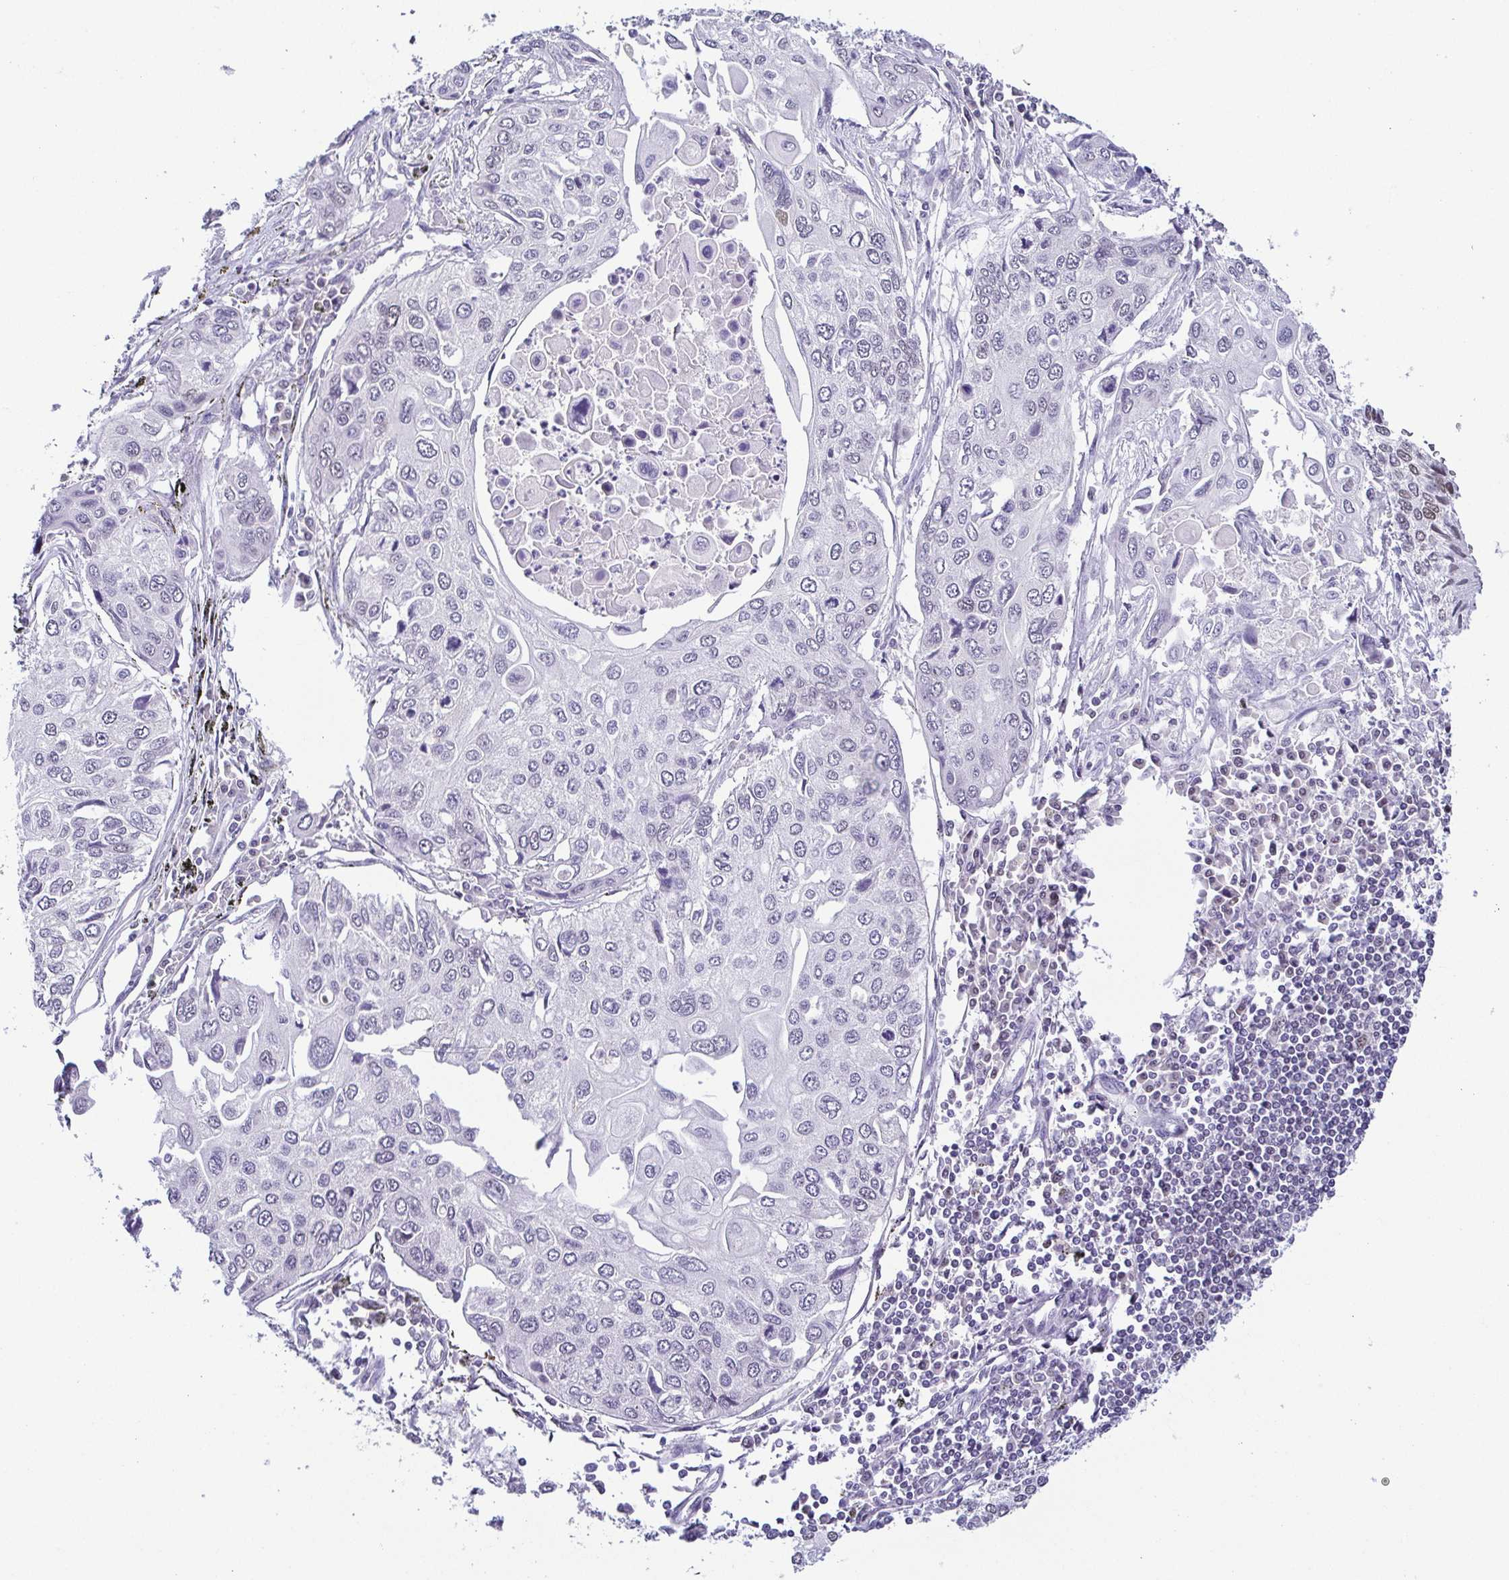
{"staining": {"intensity": "negative", "quantity": "none", "location": "none"}, "tissue": "lung cancer", "cell_type": "Tumor cells", "image_type": "cancer", "snomed": [{"axis": "morphology", "description": "Squamous cell carcinoma, NOS"}, {"axis": "morphology", "description": "Squamous cell carcinoma, metastatic, NOS"}, {"axis": "topography", "description": "Lung"}], "caption": "Immunohistochemistry photomicrograph of lung metastatic squamous cell carcinoma stained for a protein (brown), which demonstrates no staining in tumor cells.", "gene": "TCF3", "patient": {"sex": "male", "age": 63}}